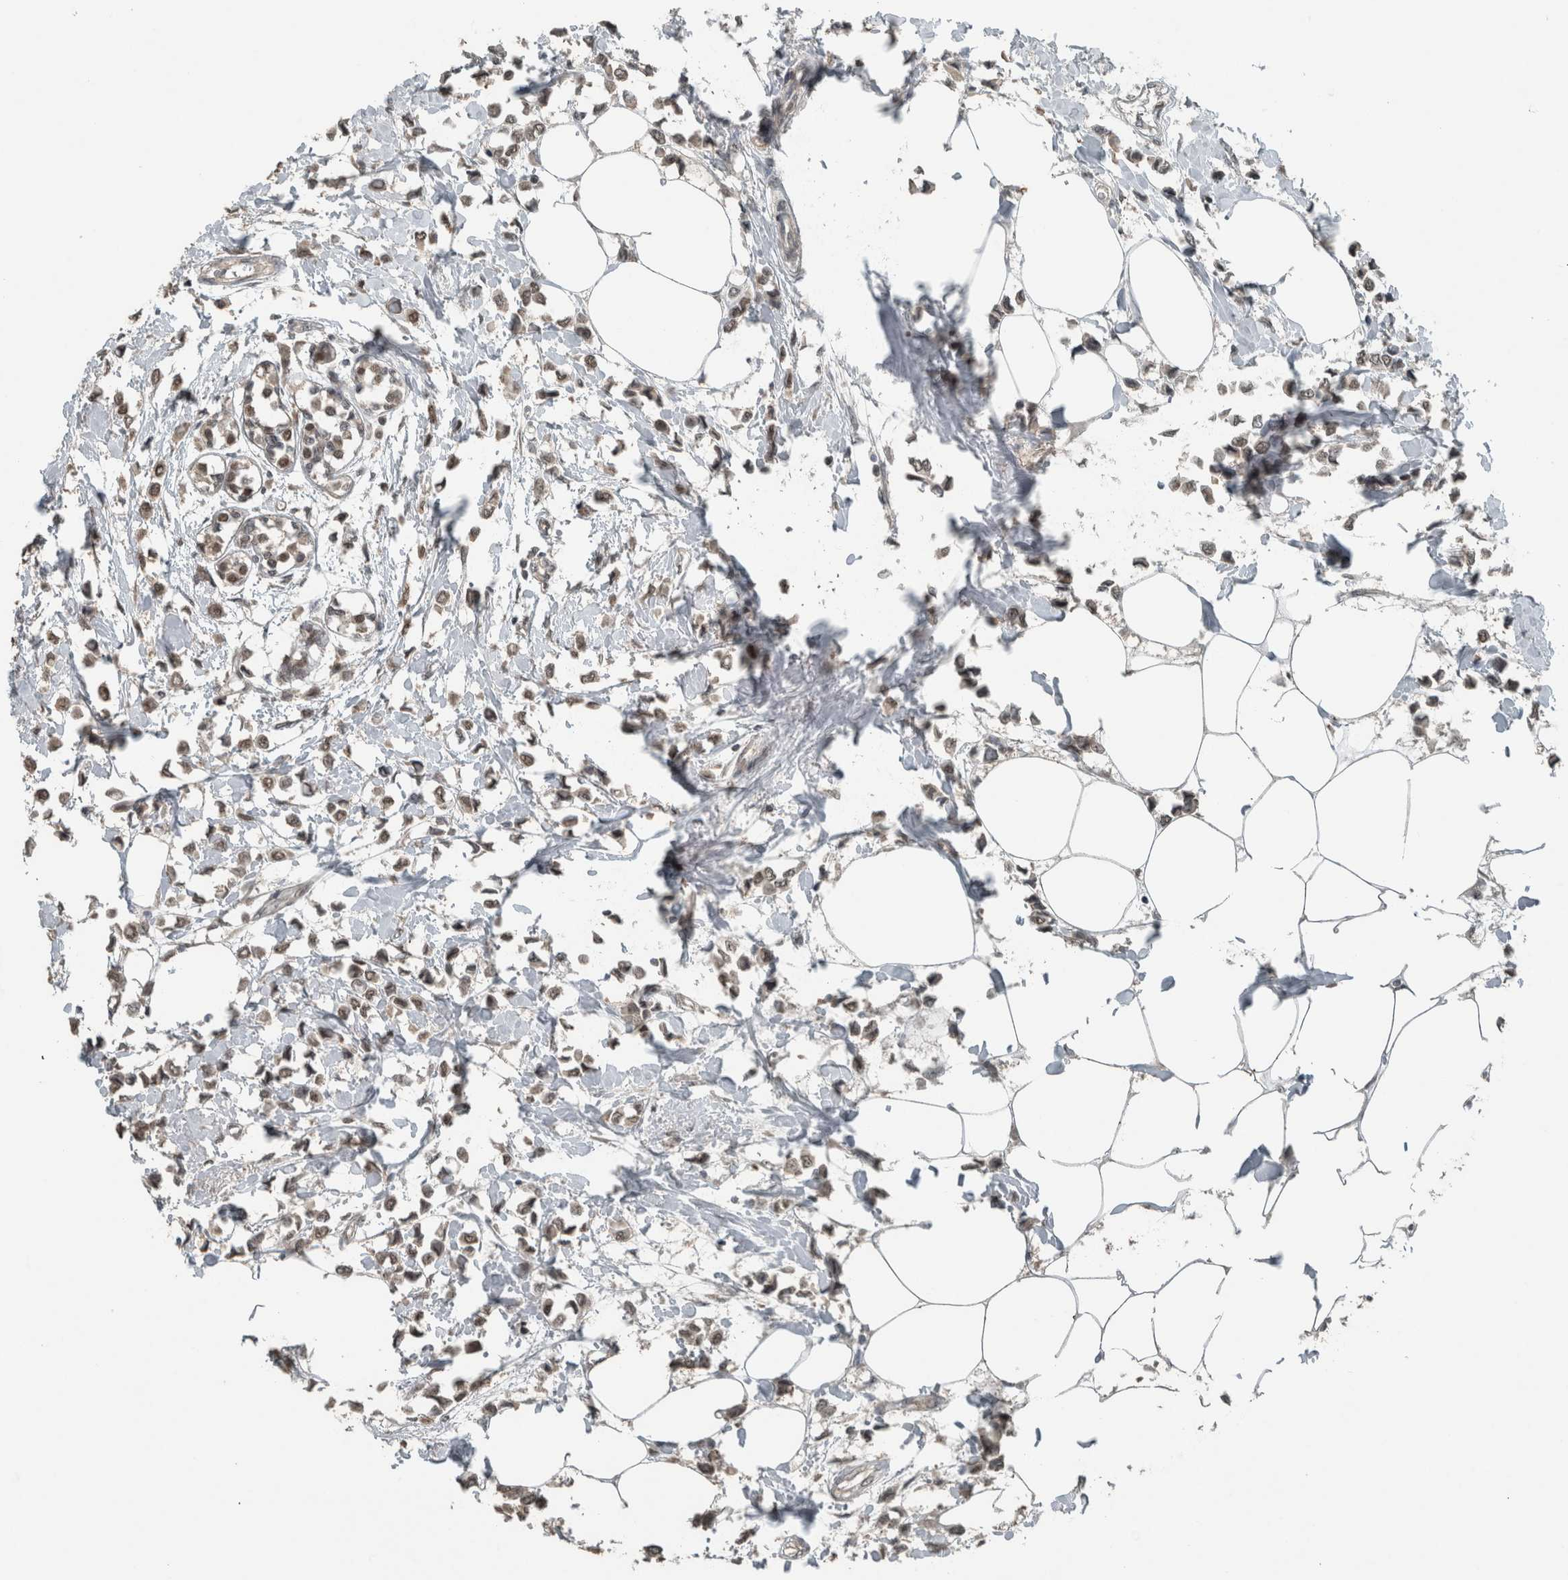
{"staining": {"intensity": "weak", "quantity": ">75%", "location": "nuclear"}, "tissue": "breast cancer", "cell_type": "Tumor cells", "image_type": "cancer", "snomed": [{"axis": "morphology", "description": "Lobular carcinoma"}, {"axis": "topography", "description": "Breast"}], "caption": "Lobular carcinoma (breast) was stained to show a protein in brown. There is low levels of weak nuclear expression in approximately >75% of tumor cells. Immunohistochemistry stains the protein of interest in brown and the nuclei are stained blue.", "gene": "ZNF24", "patient": {"sex": "female", "age": 51}}